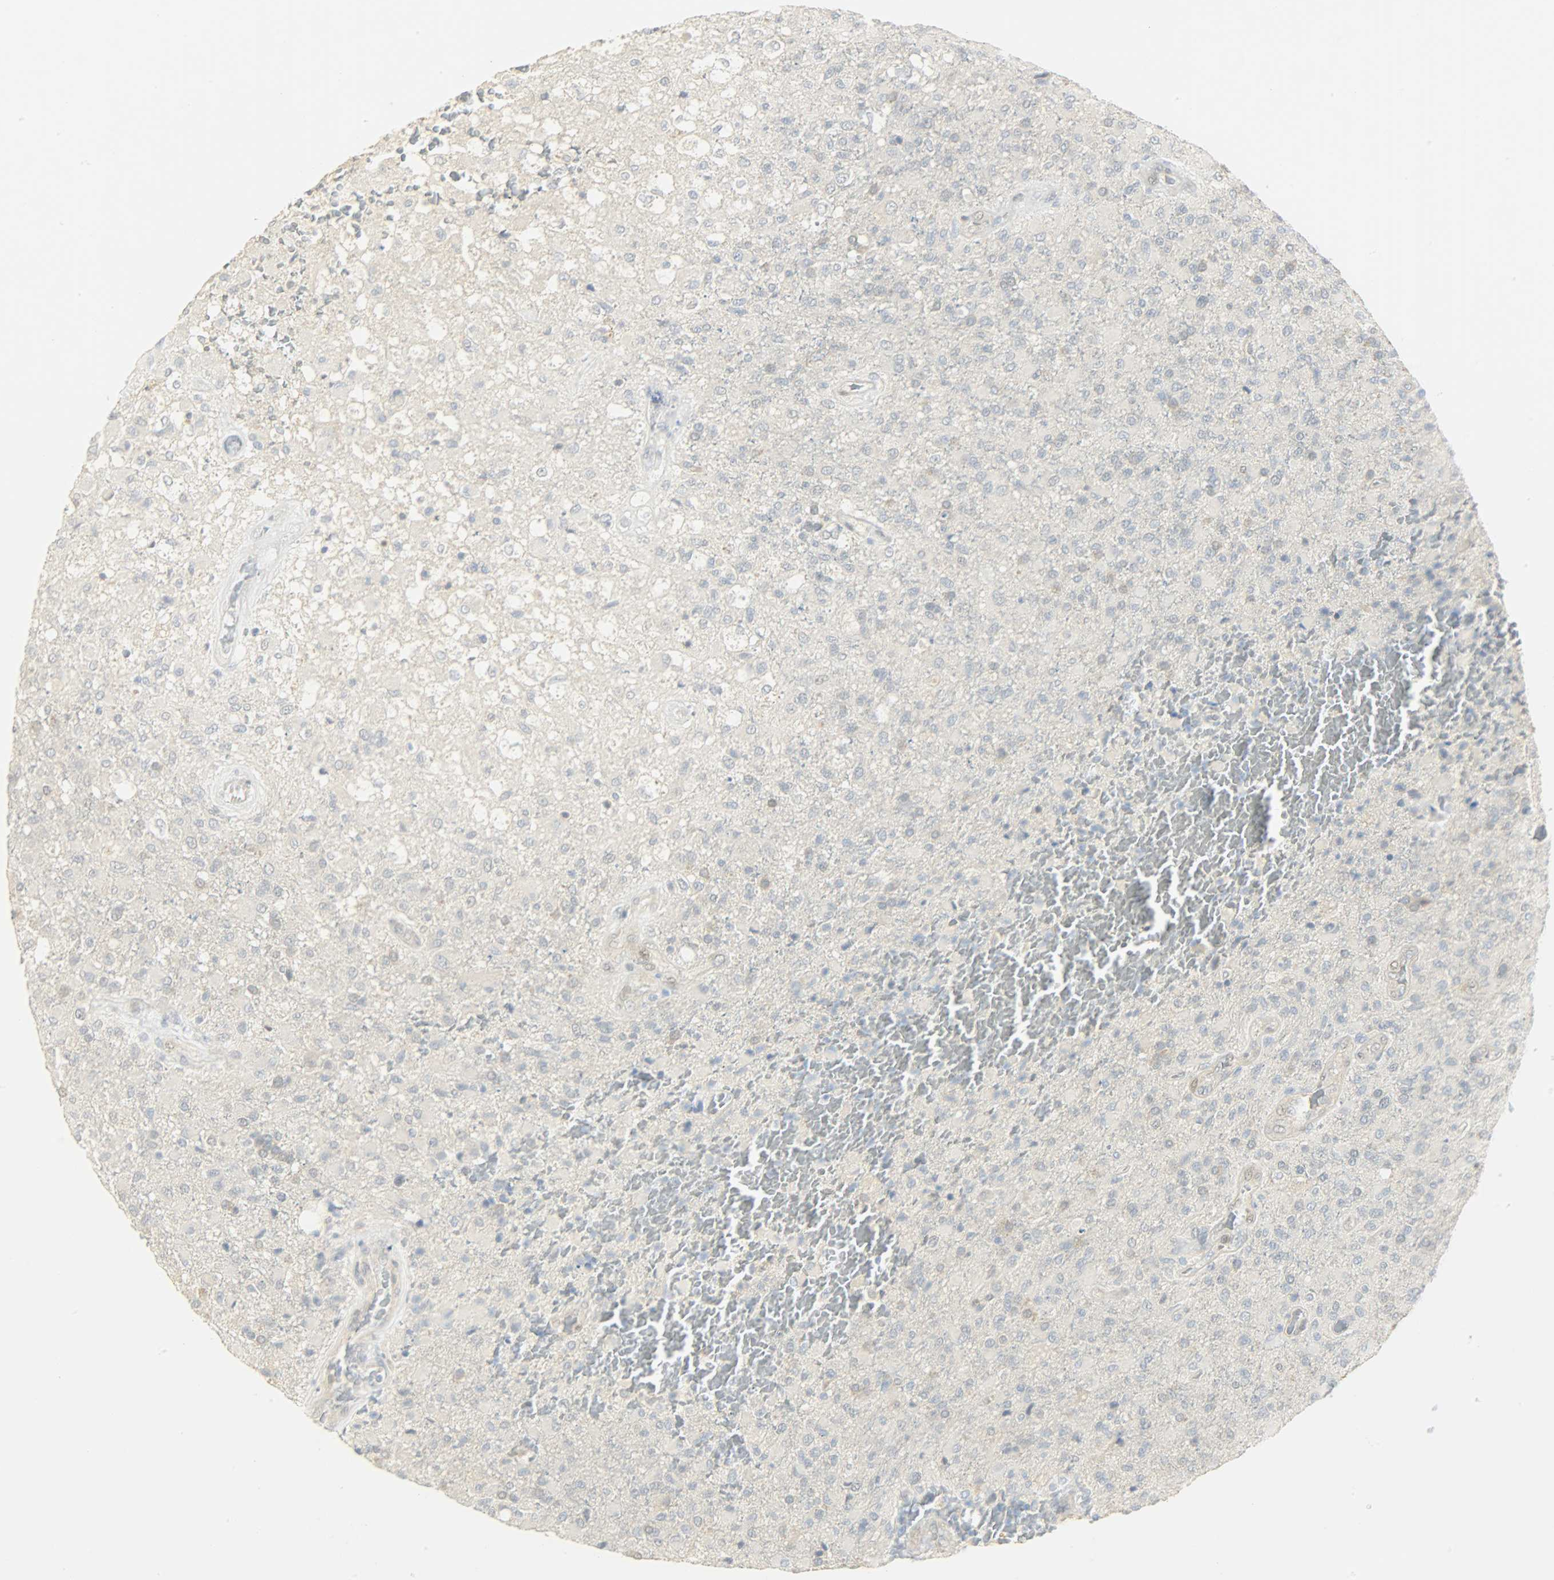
{"staining": {"intensity": "weak", "quantity": "25%-75%", "location": "cytoplasmic/membranous"}, "tissue": "glioma", "cell_type": "Tumor cells", "image_type": "cancer", "snomed": [{"axis": "morphology", "description": "Glioma, malignant, High grade"}, {"axis": "topography", "description": "Brain"}], "caption": "Immunohistochemical staining of glioma reveals low levels of weak cytoplasmic/membranous staining in approximately 25%-75% of tumor cells.", "gene": "USP13", "patient": {"sex": "male", "age": 71}}